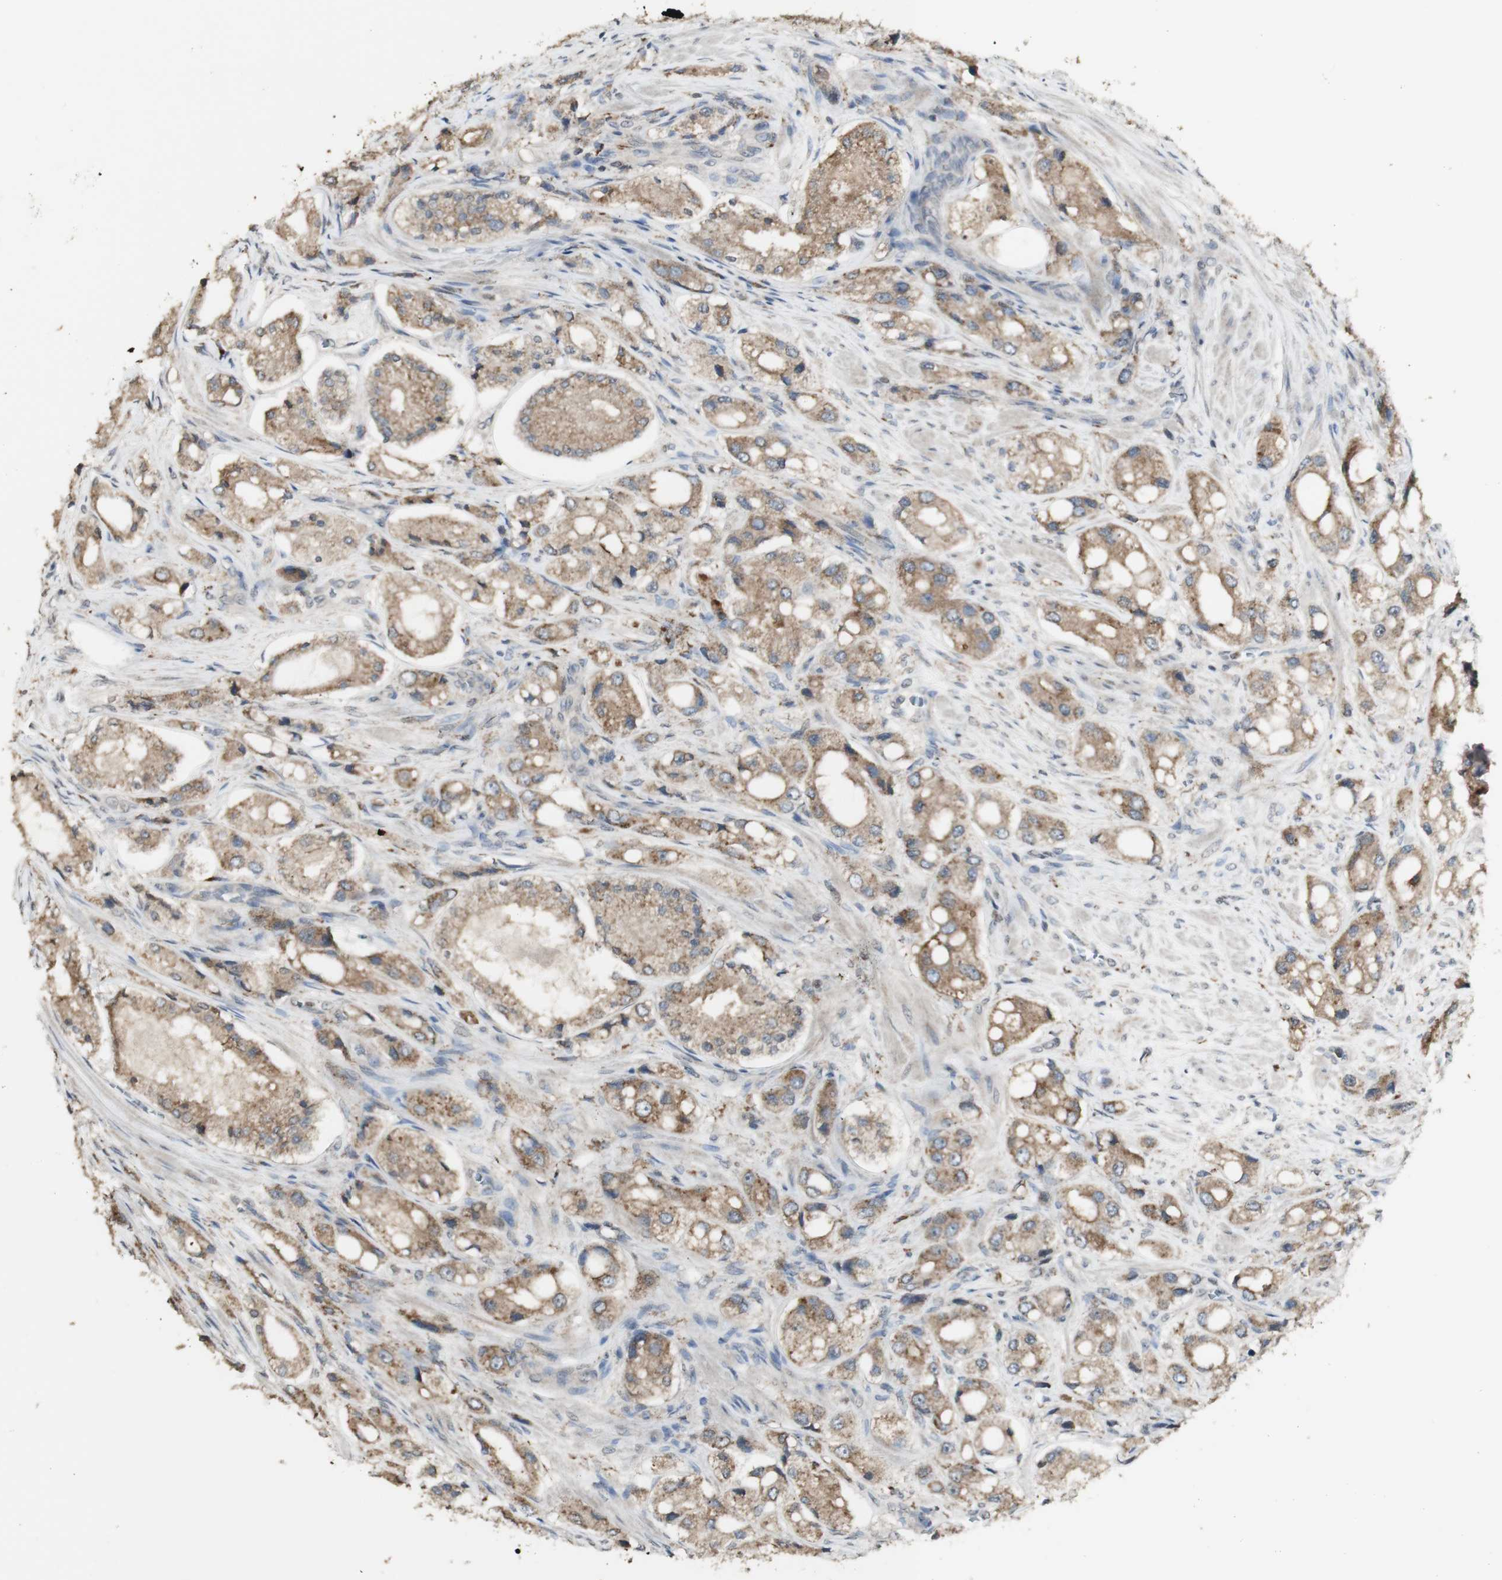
{"staining": {"intensity": "moderate", "quantity": ">75%", "location": "cytoplasmic/membranous"}, "tissue": "prostate cancer", "cell_type": "Tumor cells", "image_type": "cancer", "snomed": [{"axis": "morphology", "description": "Adenocarcinoma, High grade"}, {"axis": "topography", "description": "Prostate"}], "caption": "A micrograph showing moderate cytoplasmic/membranous staining in approximately >75% of tumor cells in prostate high-grade adenocarcinoma, as visualized by brown immunohistochemical staining.", "gene": "ATP6V1E1", "patient": {"sex": "male", "age": 65}}